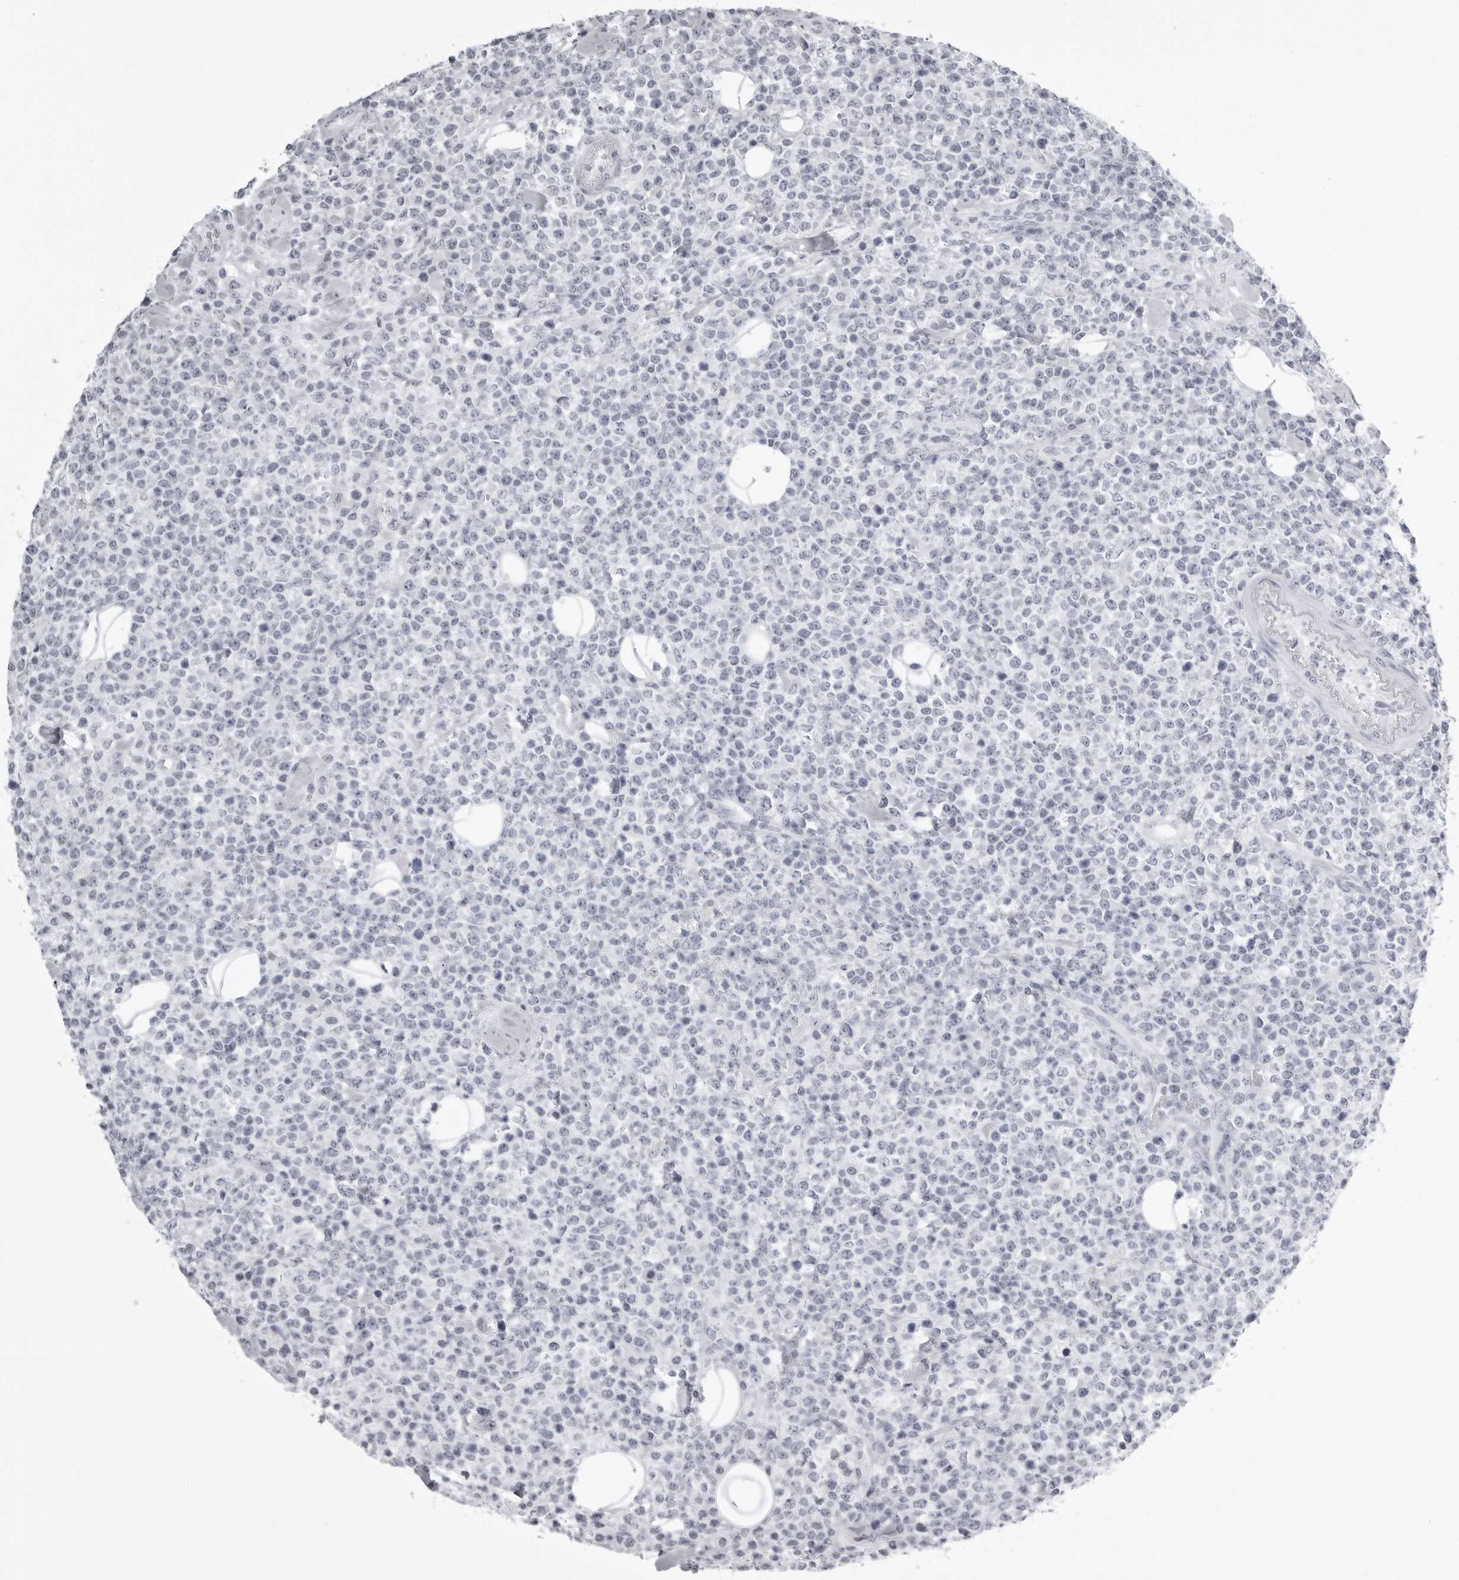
{"staining": {"intensity": "negative", "quantity": "none", "location": "none"}, "tissue": "lymphoma", "cell_type": "Tumor cells", "image_type": "cancer", "snomed": [{"axis": "morphology", "description": "Malignant lymphoma, non-Hodgkin's type, High grade"}, {"axis": "topography", "description": "Colon"}], "caption": "Immunohistochemistry (IHC) micrograph of lymphoma stained for a protein (brown), which exhibits no expression in tumor cells.", "gene": "UROD", "patient": {"sex": "female", "age": 53}}